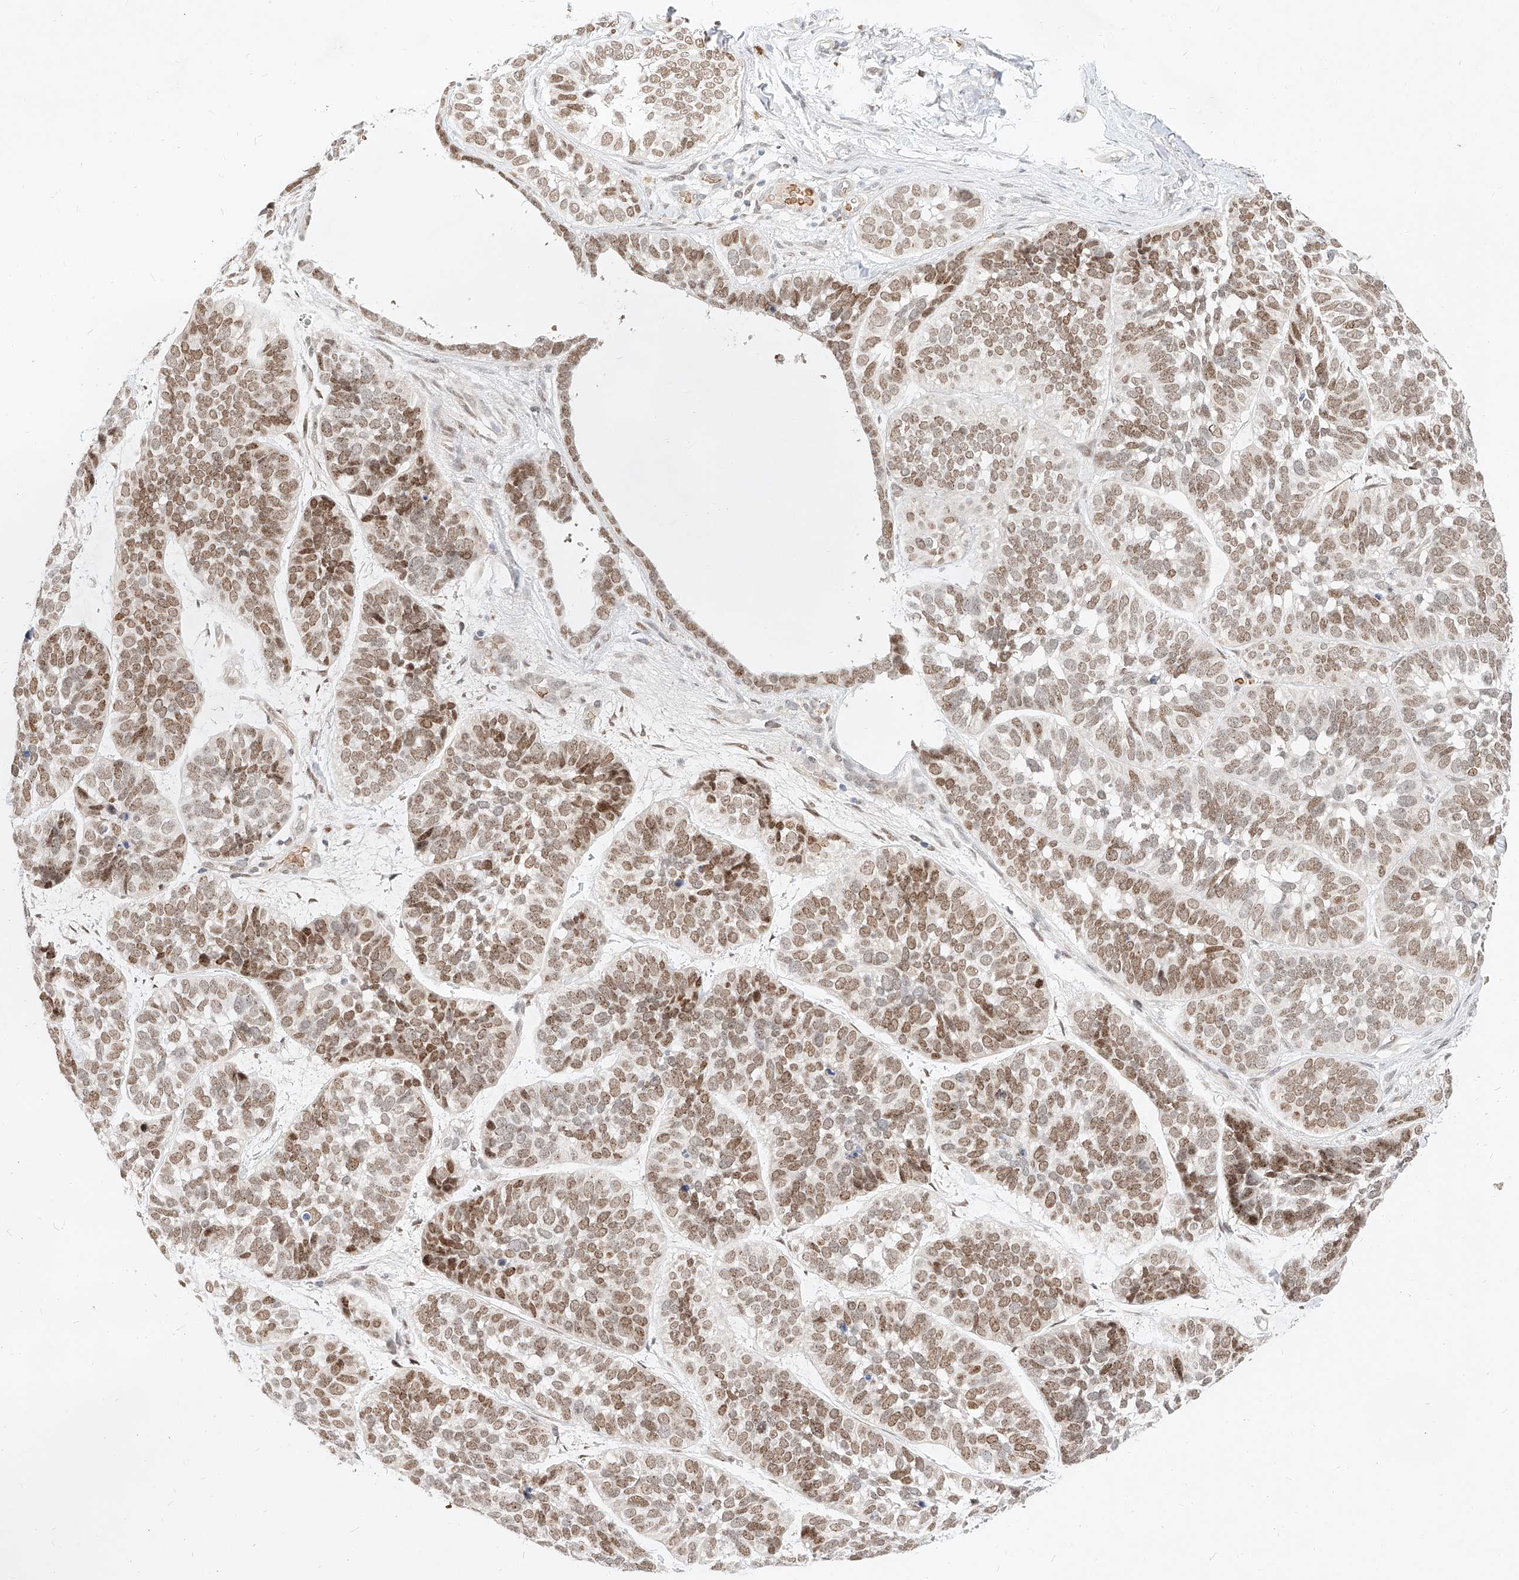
{"staining": {"intensity": "moderate", "quantity": ">75%", "location": "nuclear"}, "tissue": "skin cancer", "cell_type": "Tumor cells", "image_type": "cancer", "snomed": [{"axis": "morphology", "description": "Basal cell carcinoma"}, {"axis": "topography", "description": "Skin"}], "caption": "High-power microscopy captured an IHC histopathology image of skin basal cell carcinoma, revealing moderate nuclear expression in about >75% of tumor cells.", "gene": "CBX8", "patient": {"sex": "male", "age": 62}}